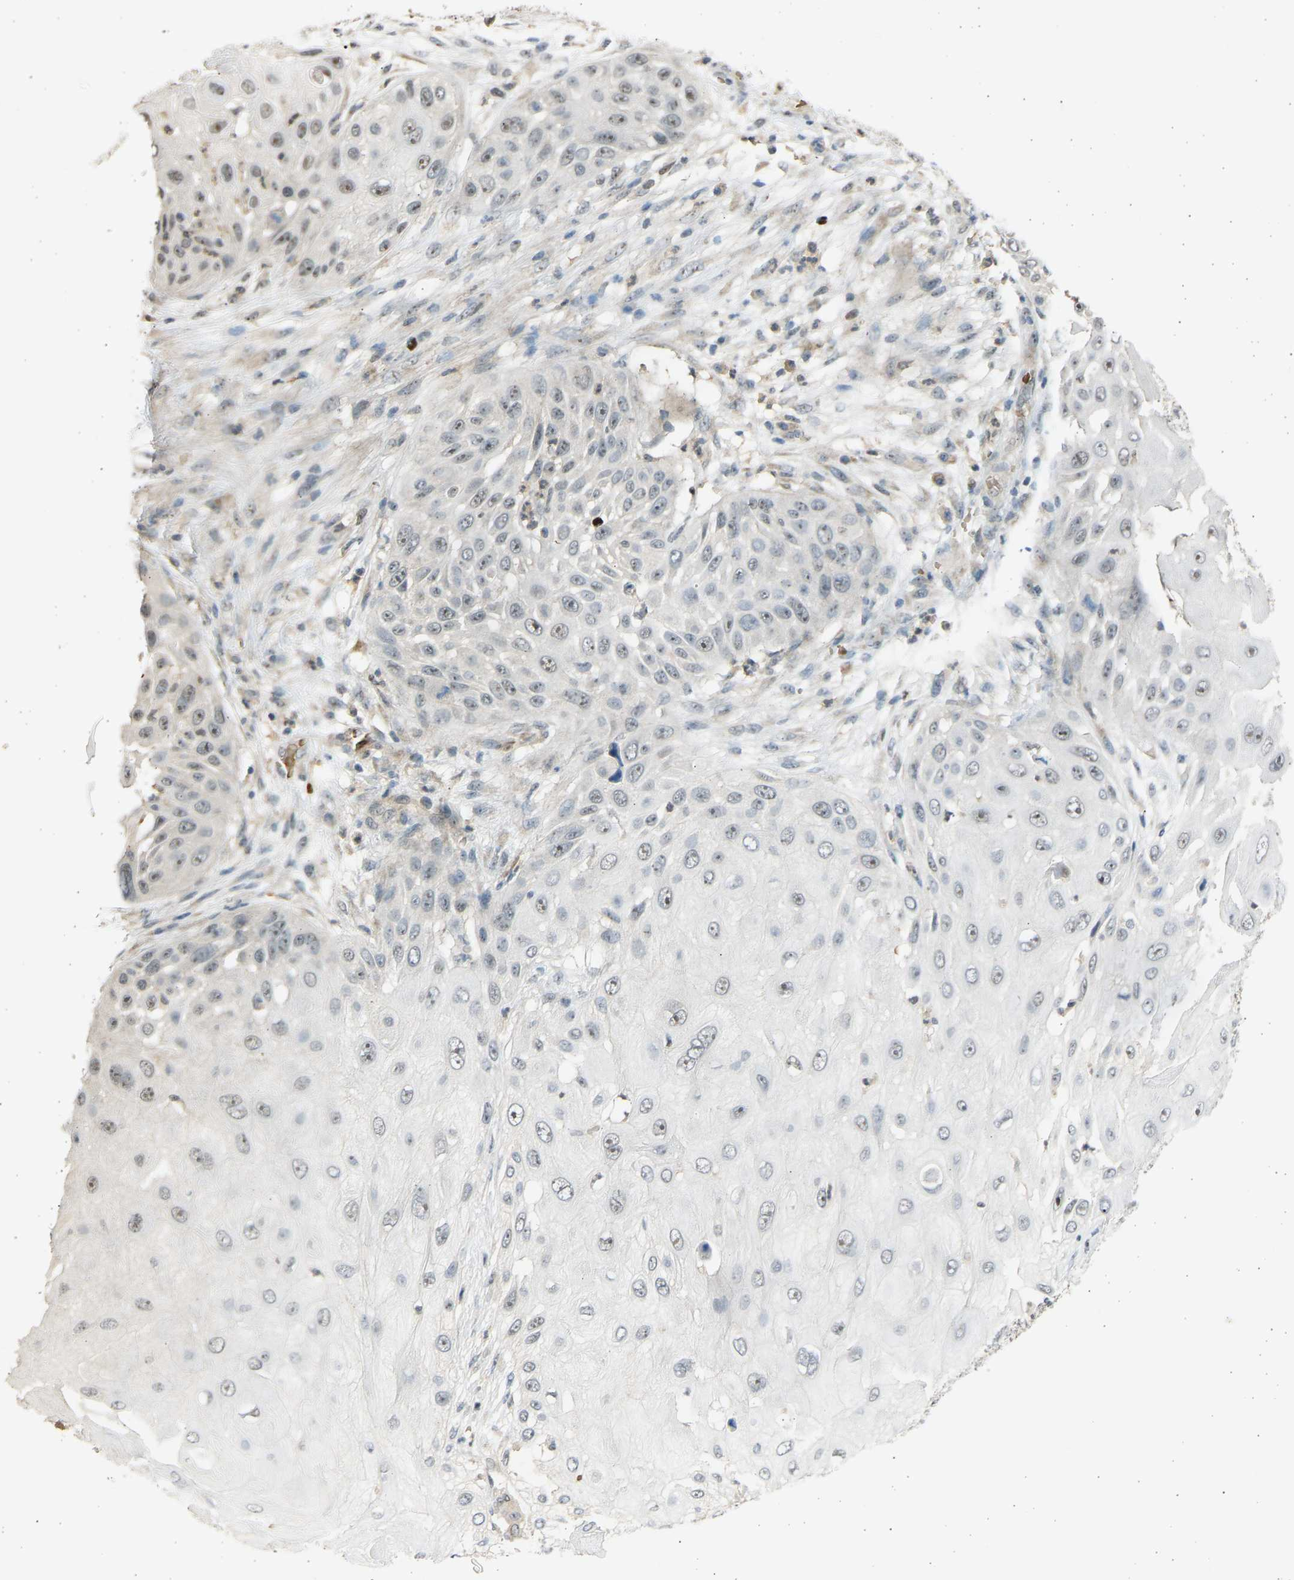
{"staining": {"intensity": "moderate", "quantity": "<25%", "location": "nuclear"}, "tissue": "skin cancer", "cell_type": "Tumor cells", "image_type": "cancer", "snomed": [{"axis": "morphology", "description": "Squamous cell carcinoma, NOS"}, {"axis": "topography", "description": "Skin"}], "caption": "Immunohistochemistry (IHC) of skin cancer (squamous cell carcinoma) demonstrates low levels of moderate nuclear positivity in about <25% of tumor cells. Nuclei are stained in blue.", "gene": "BIRC2", "patient": {"sex": "female", "age": 44}}